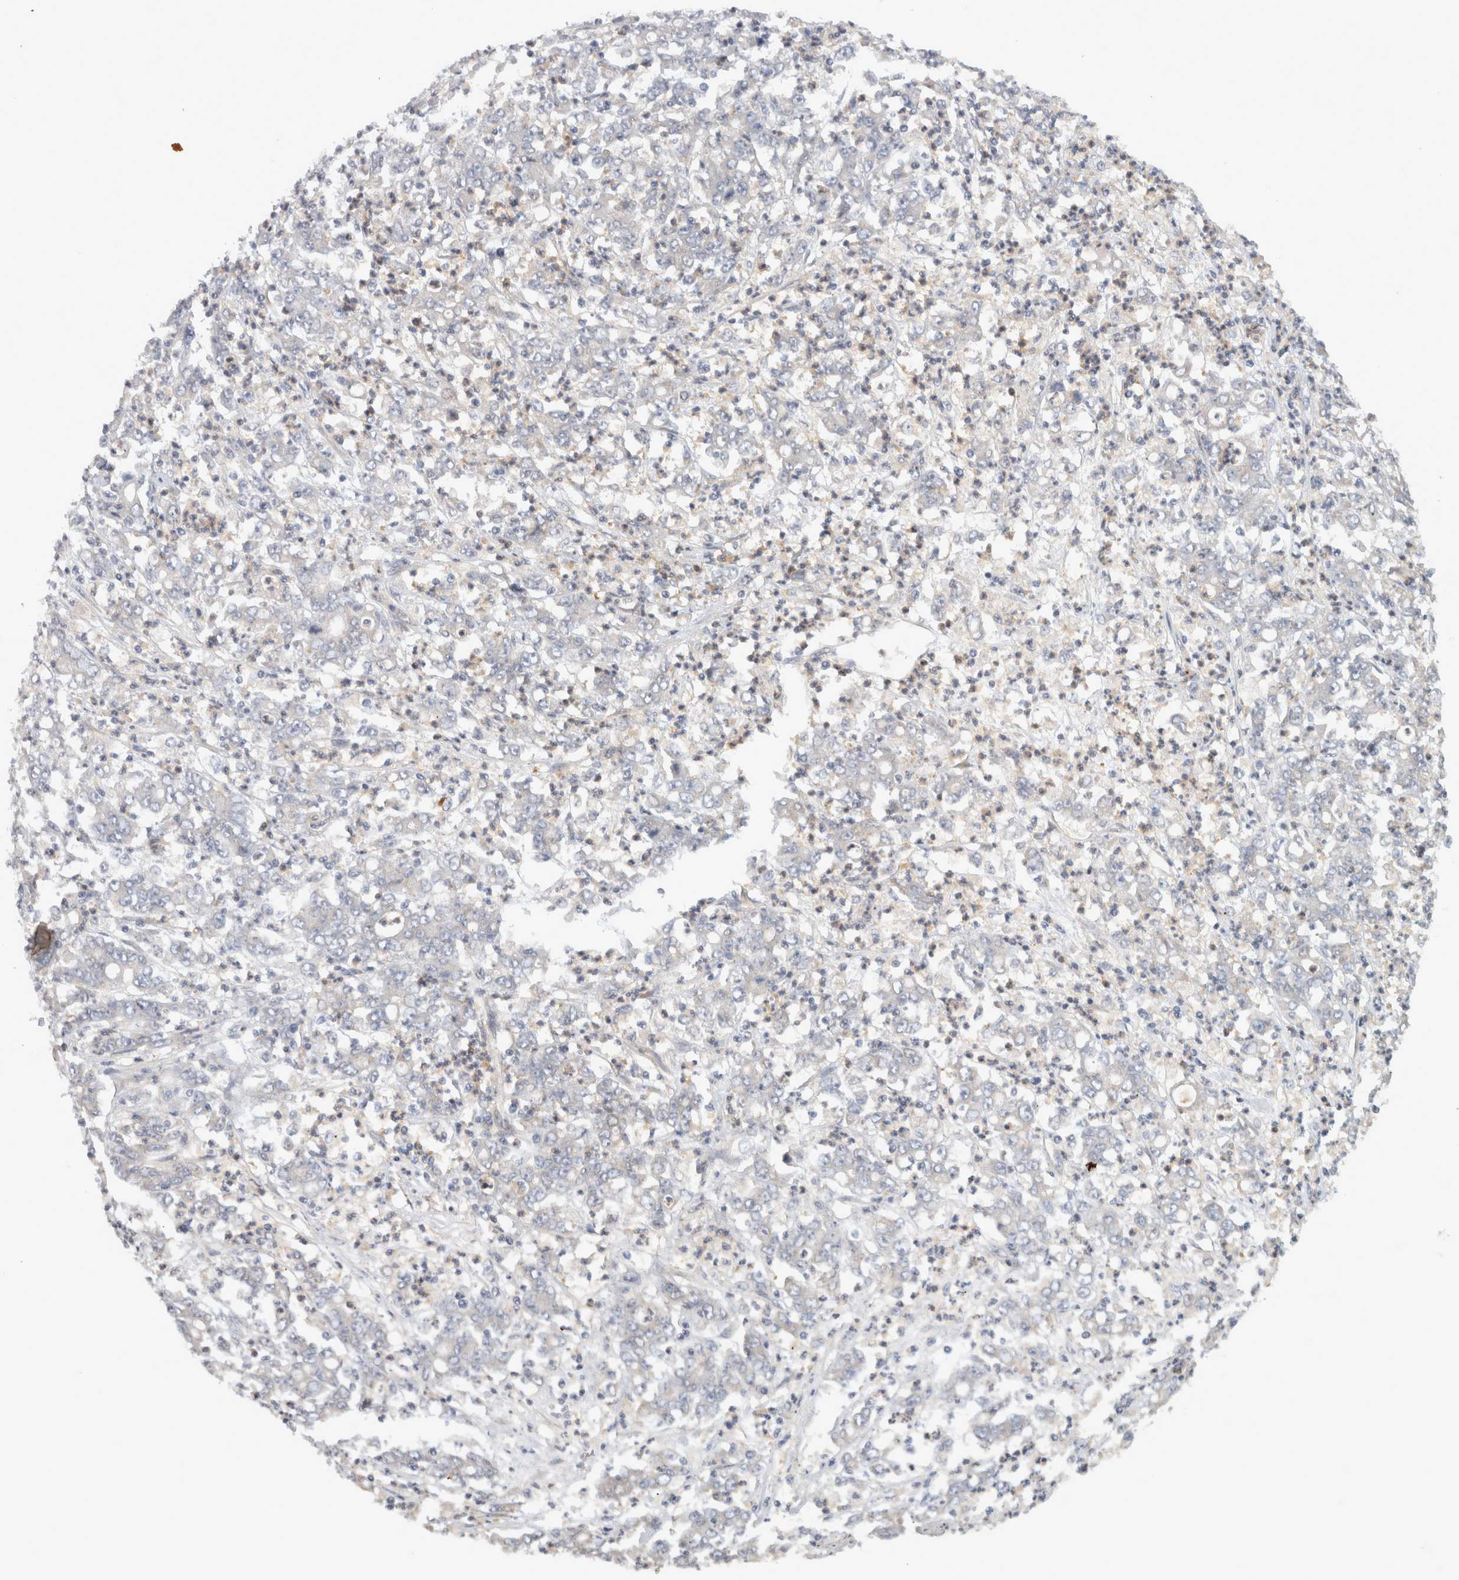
{"staining": {"intensity": "negative", "quantity": "none", "location": "none"}, "tissue": "stomach cancer", "cell_type": "Tumor cells", "image_type": "cancer", "snomed": [{"axis": "morphology", "description": "Adenocarcinoma, NOS"}, {"axis": "topography", "description": "Stomach, lower"}], "caption": "Tumor cells are negative for protein expression in human stomach cancer (adenocarcinoma). (DAB (3,3'-diaminobenzidine) immunohistochemistry, high magnification).", "gene": "VEPH1", "patient": {"sex": "female", "age": 71}}